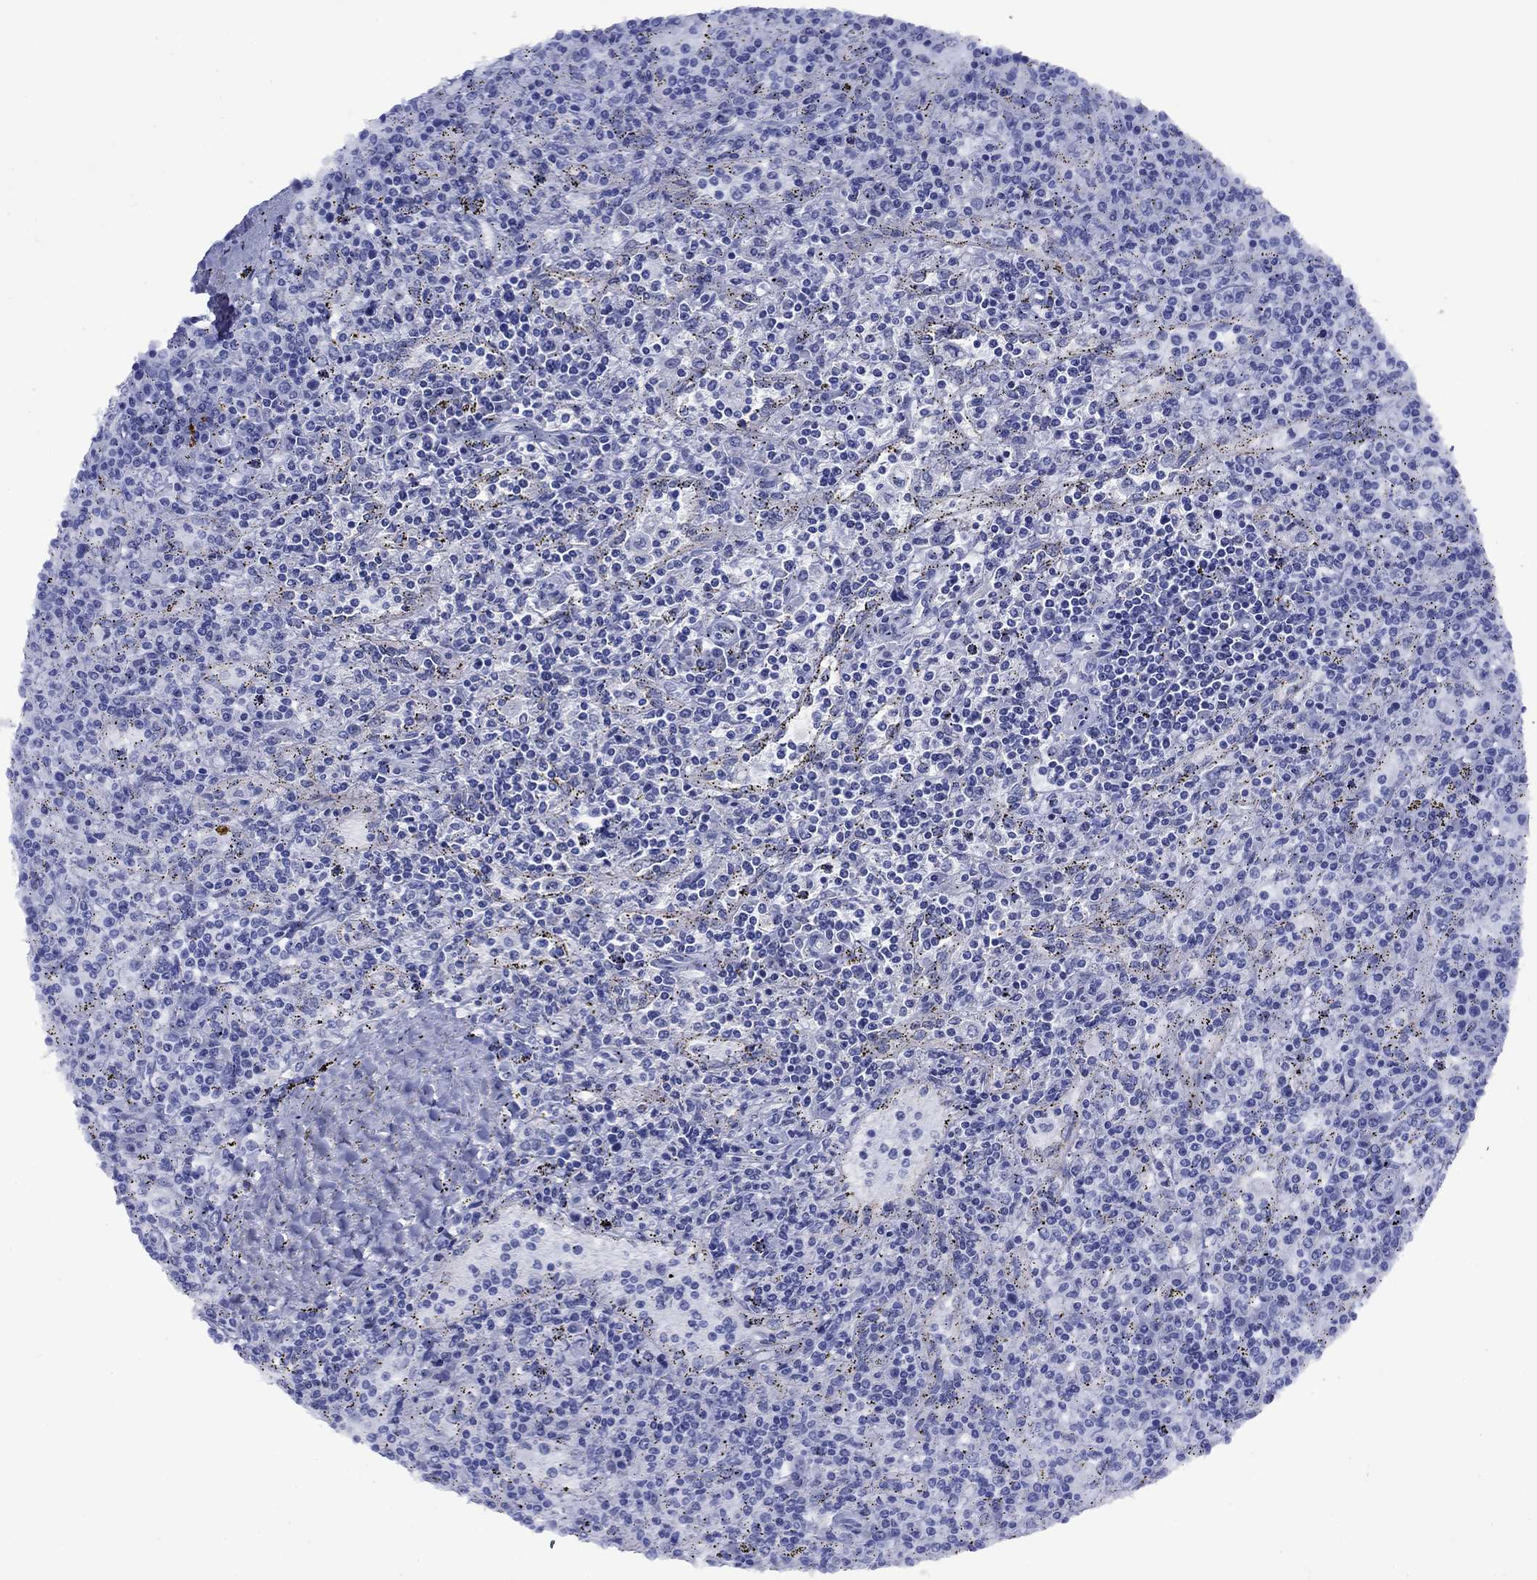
{"staining": {"intensity": "negative", "quantity": "none", "location": "none"}, "tissue": "lymphoma", "cell_type": "Tumor cells", "image_type": "cancer", "snomed": [{"axis": "morphology", "description": "Malignant lymphoma, non-Hodgkin's type, Low grade"}, {"axis": "topography", "description": "Spleen"}], "caption": "High magnification brightfield microscopy of malignant lymphoma, non-Hodgkin's type (low-grade) stained with DAB (brown) and counterstained with hematoxylin (blue): tumor cells show no significant expression.", "gene": "GIP", "patient": {"sex": "male", "age": 62}}